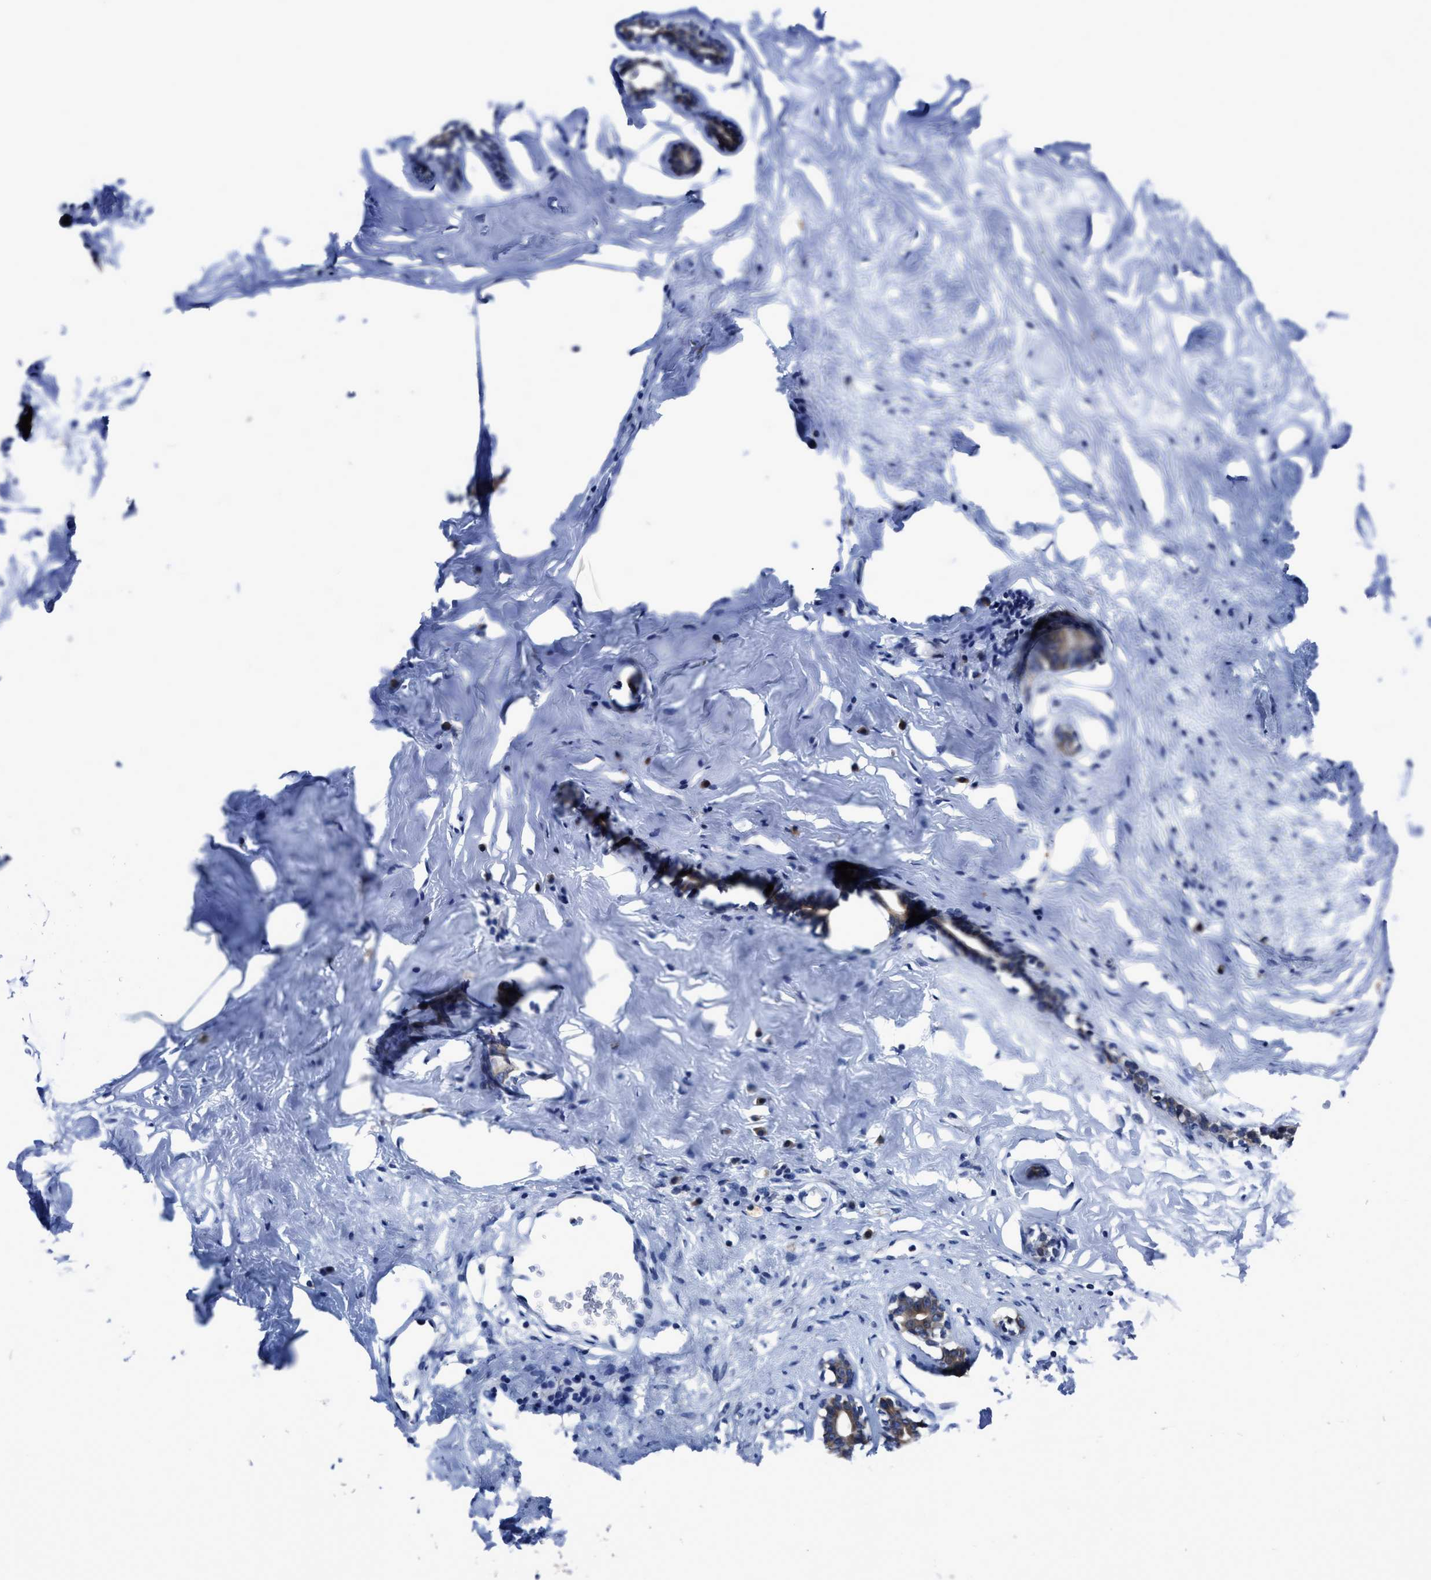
{"staining": {"intensity": "negative", "quantity": "none", "location": "none"}, "tissue": "adipose tissue", "cell_type": "Adipocytes", "image_type": "normal", "snomed": [{"axis": "morphology", "description": "Normal tissue, NOS"}, {"axis": "morphology", "description": "Fibrosis, NOS"}, {"axis": "topography", "description": "Breast"}, {"axis": "topography", "description": "Adipose tissue"}], "caption": "An immunohistochemistry (IHC) histopathology image of normal adipose tissue is shown. There is no staining in adipocytes of adipose tissue.", "gene": "HOOK1", "patient": {"sex": "female", "age": 39}}